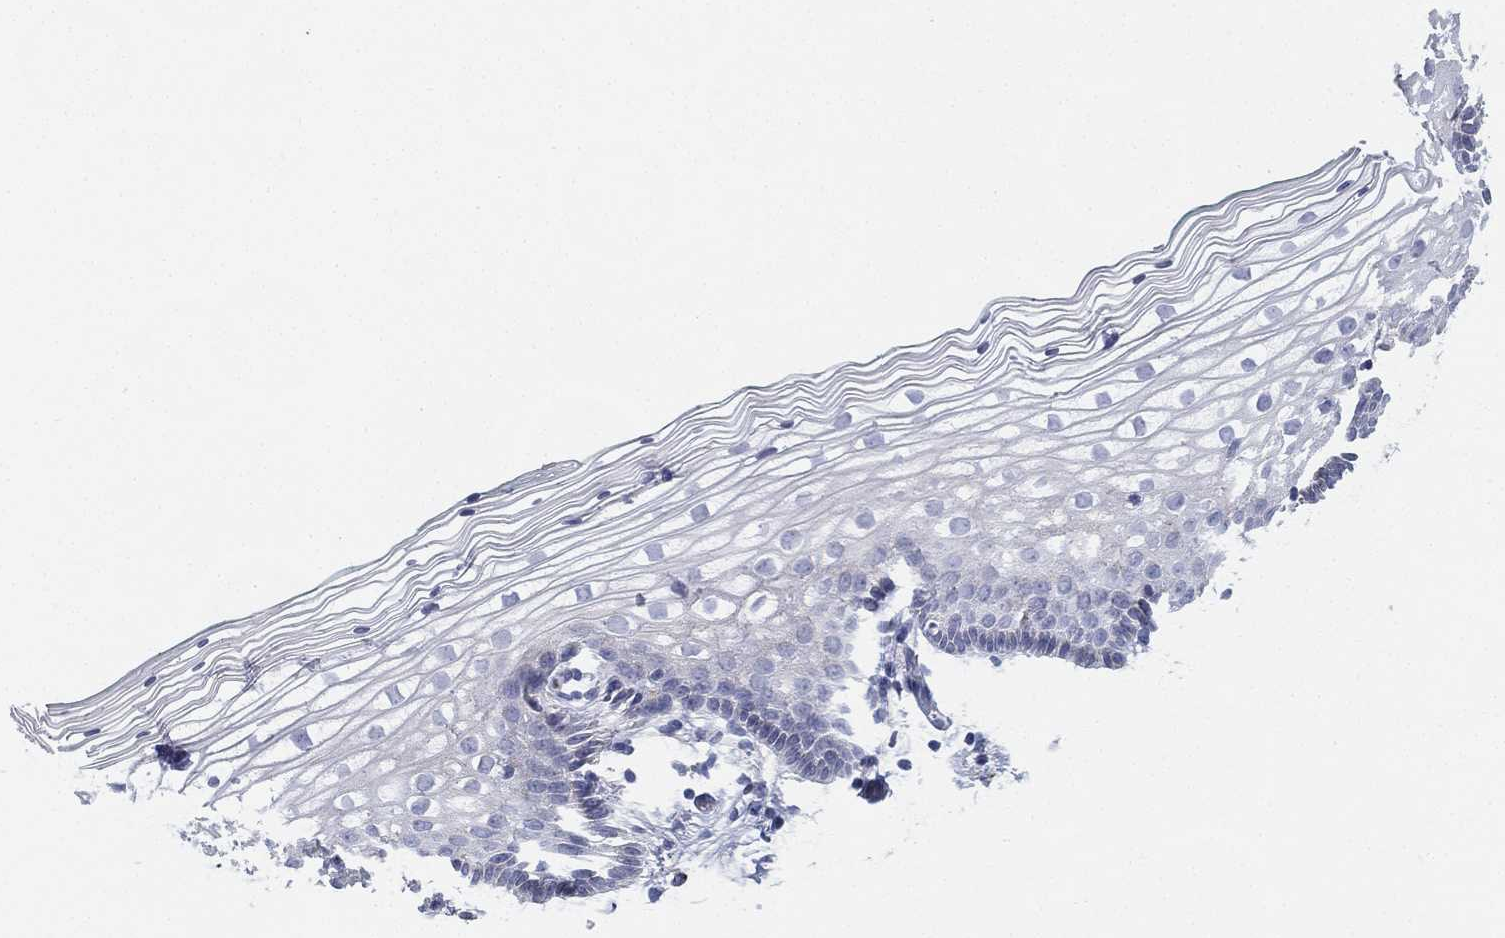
{"staining": {"intensity": "negative", "quantity": "none", "location": "none"}, "tissue": "vagina", "cell_type": "Squamous epithelial cells", "image_type": "normal", "snomed": [{"axis": "morphology", "description": "Normal tissue, NOS"}, {"axis": "topography", "description": "Vagina"}], "caption": "The histopathology image displays no significant positivity in squamous epithelial cells of vagina. Brightfield microscopy of immunohistochemistry (IHC) stained with DAB (3,3'-diaminobenzidine) (brown) and hematoxylin (blue), captured at high magnification.", "gene": "NPC2", "patient": {"sex": "female", "age": 36}}